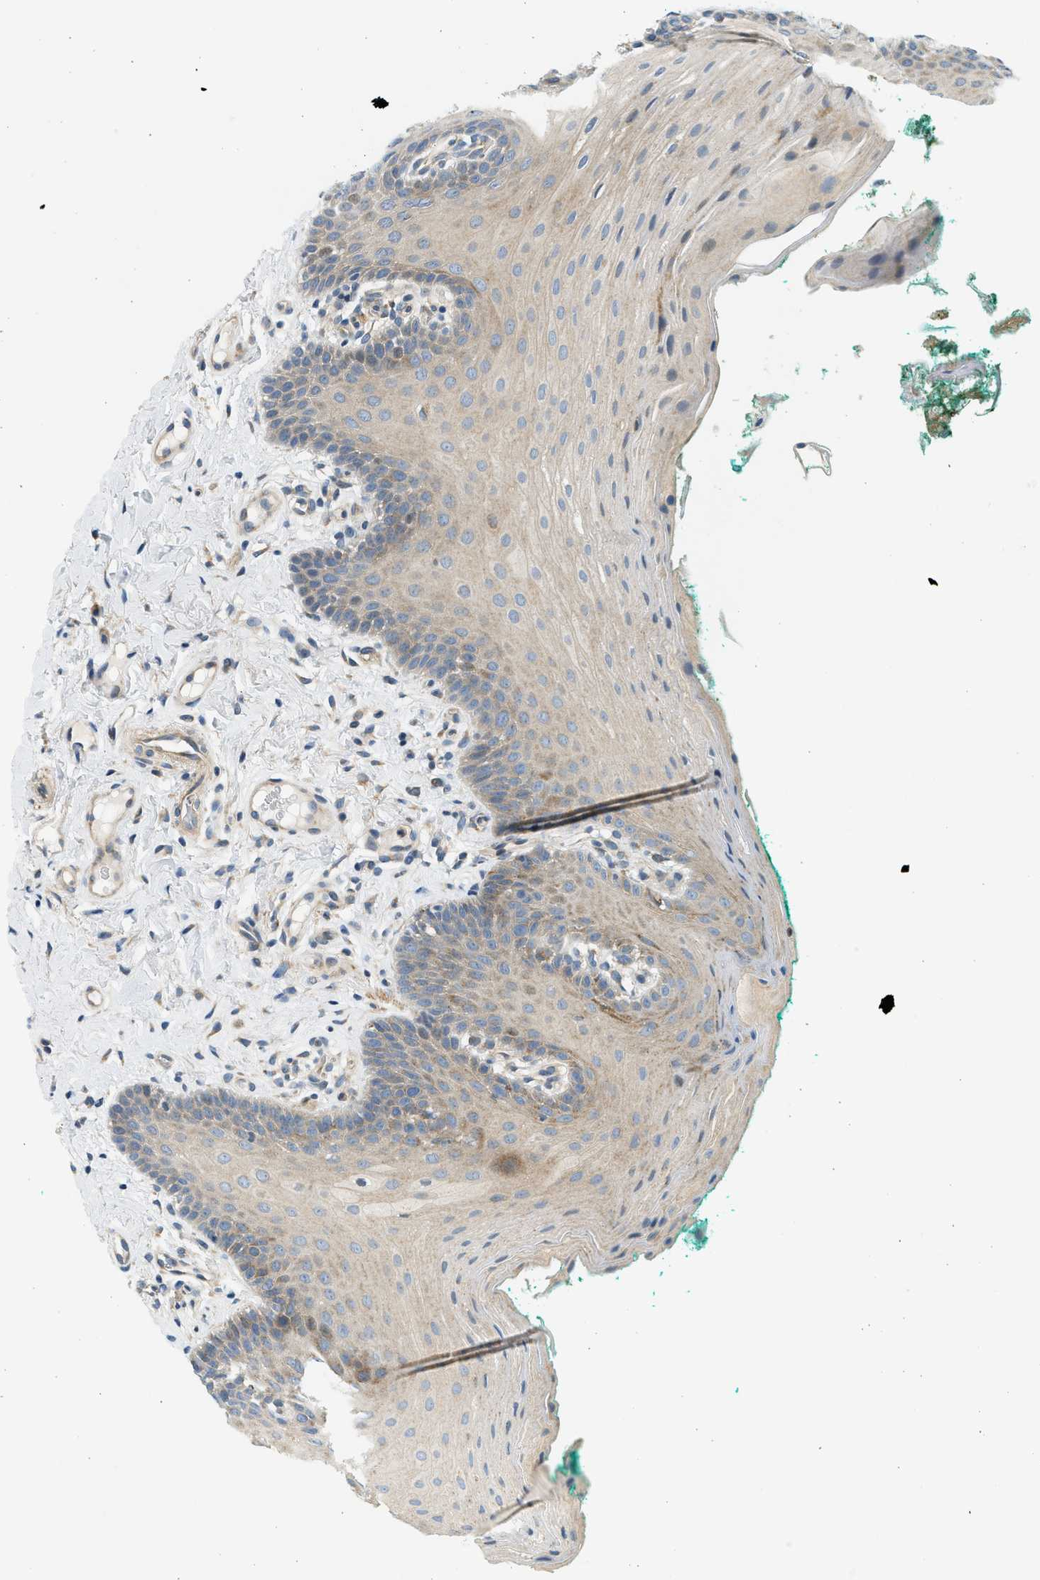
{"staining": {"intensity": "weak", "quantity": "25%-75%", "location": "cytoplasmic/membranous"}, "tissue": "oral mucosa", "cell_type": "Squamous epithelial cells", "image_type": "normal", "snomed": [{"axis": "morphology", "description": "Normal tissue, NOS"}, {"axis": "topography", "description": "Oral tissue"}], "caption": "A photomicrograph showing weak cytoplasmic/membranous positivity in about 25%-75% of squamous epithelial cells in normal oral mucosa, as visualized by brown immunohistochemical staining.", "gene": "KDELR2", "patient": {"sex": "male", "age": 58}}